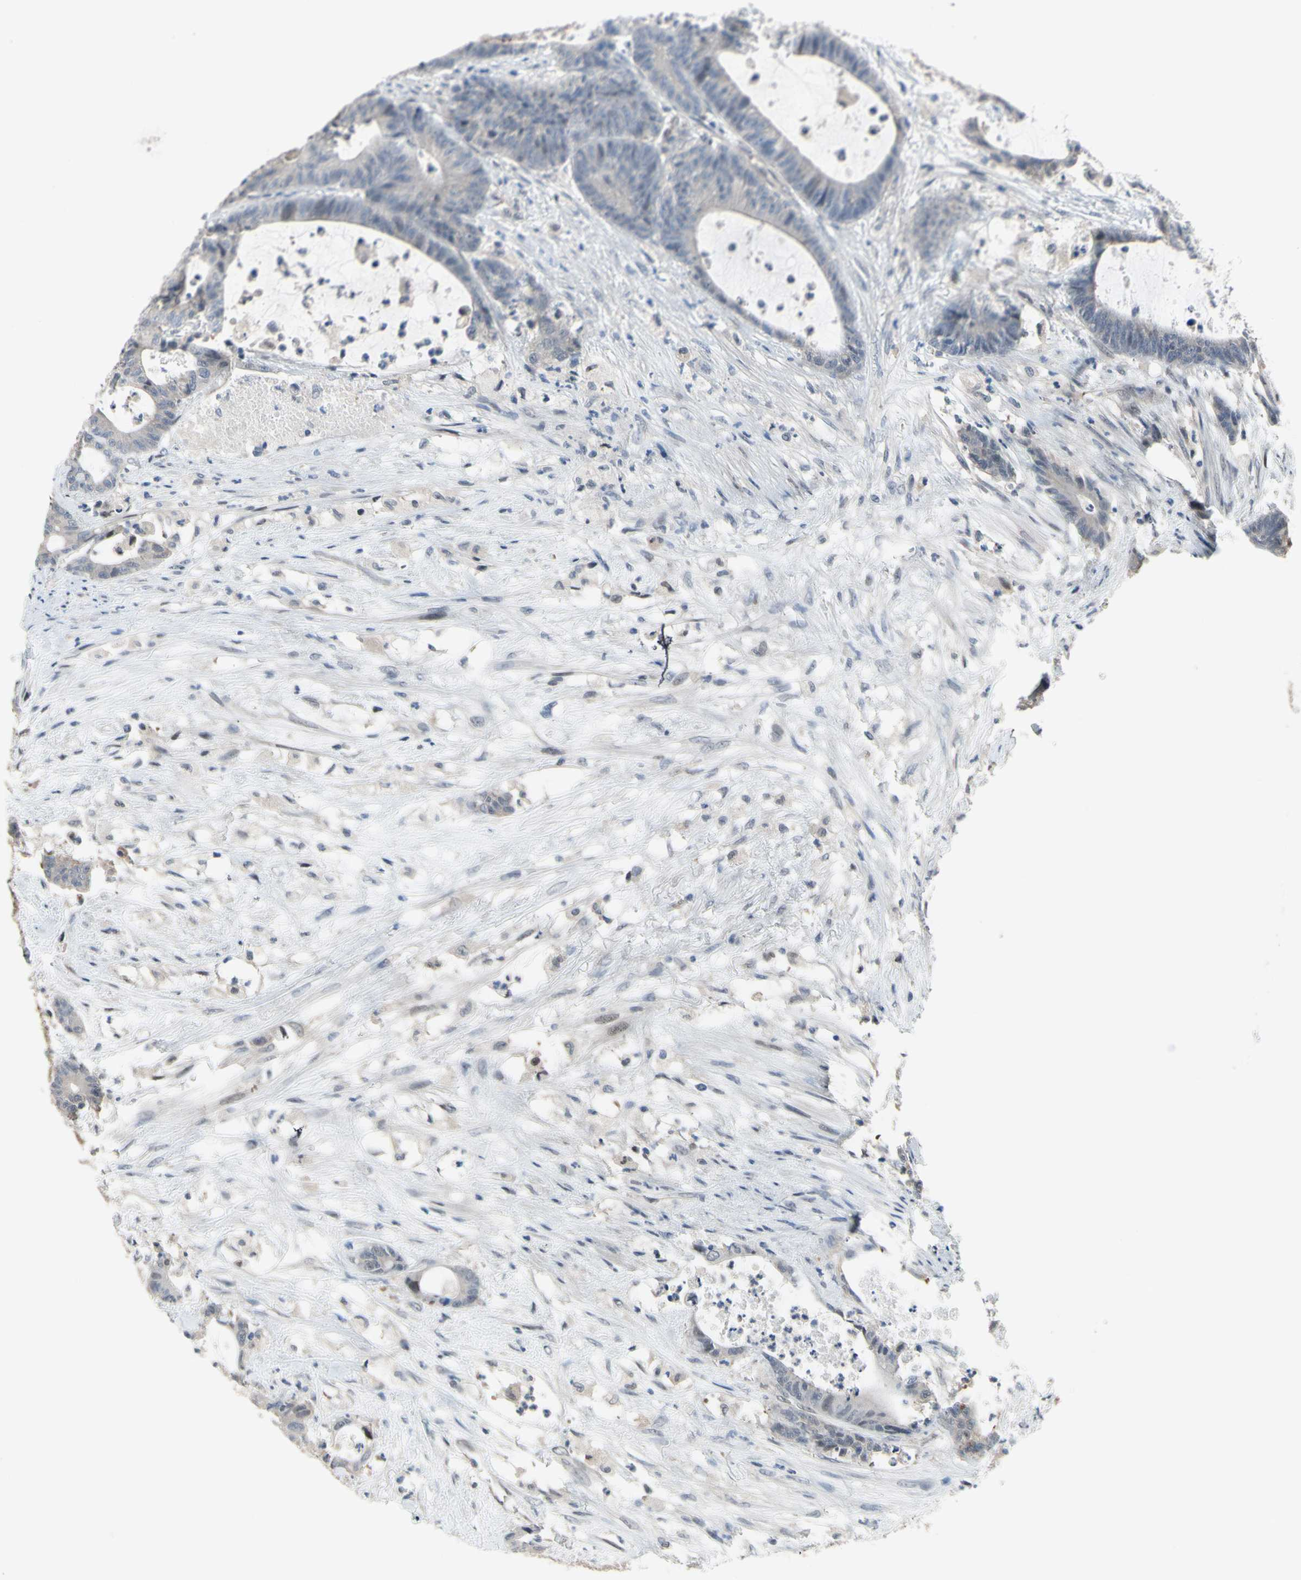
{"staining": {"intensity": "negative", "quantity": "none", "location": "none"}, "tissue": "colorectal cancer", "cell_type": "Tumor cells", "image_type": "cancer", "snomed": [{"axis": "morphology", "description": "Adenocarcinoma, NOS"}, {"axis": "topography", "description": "Colon"}], "caption": "DAB immunohistochemical staining of human colorectal cancer shows no significant staining in tumor cells. The staining is performed using DAB brown chromogen with nuclei counter-stained in using hematoxylin.", "gene": "HSPA4", "patient": {"sex": "female", "age": 84}}